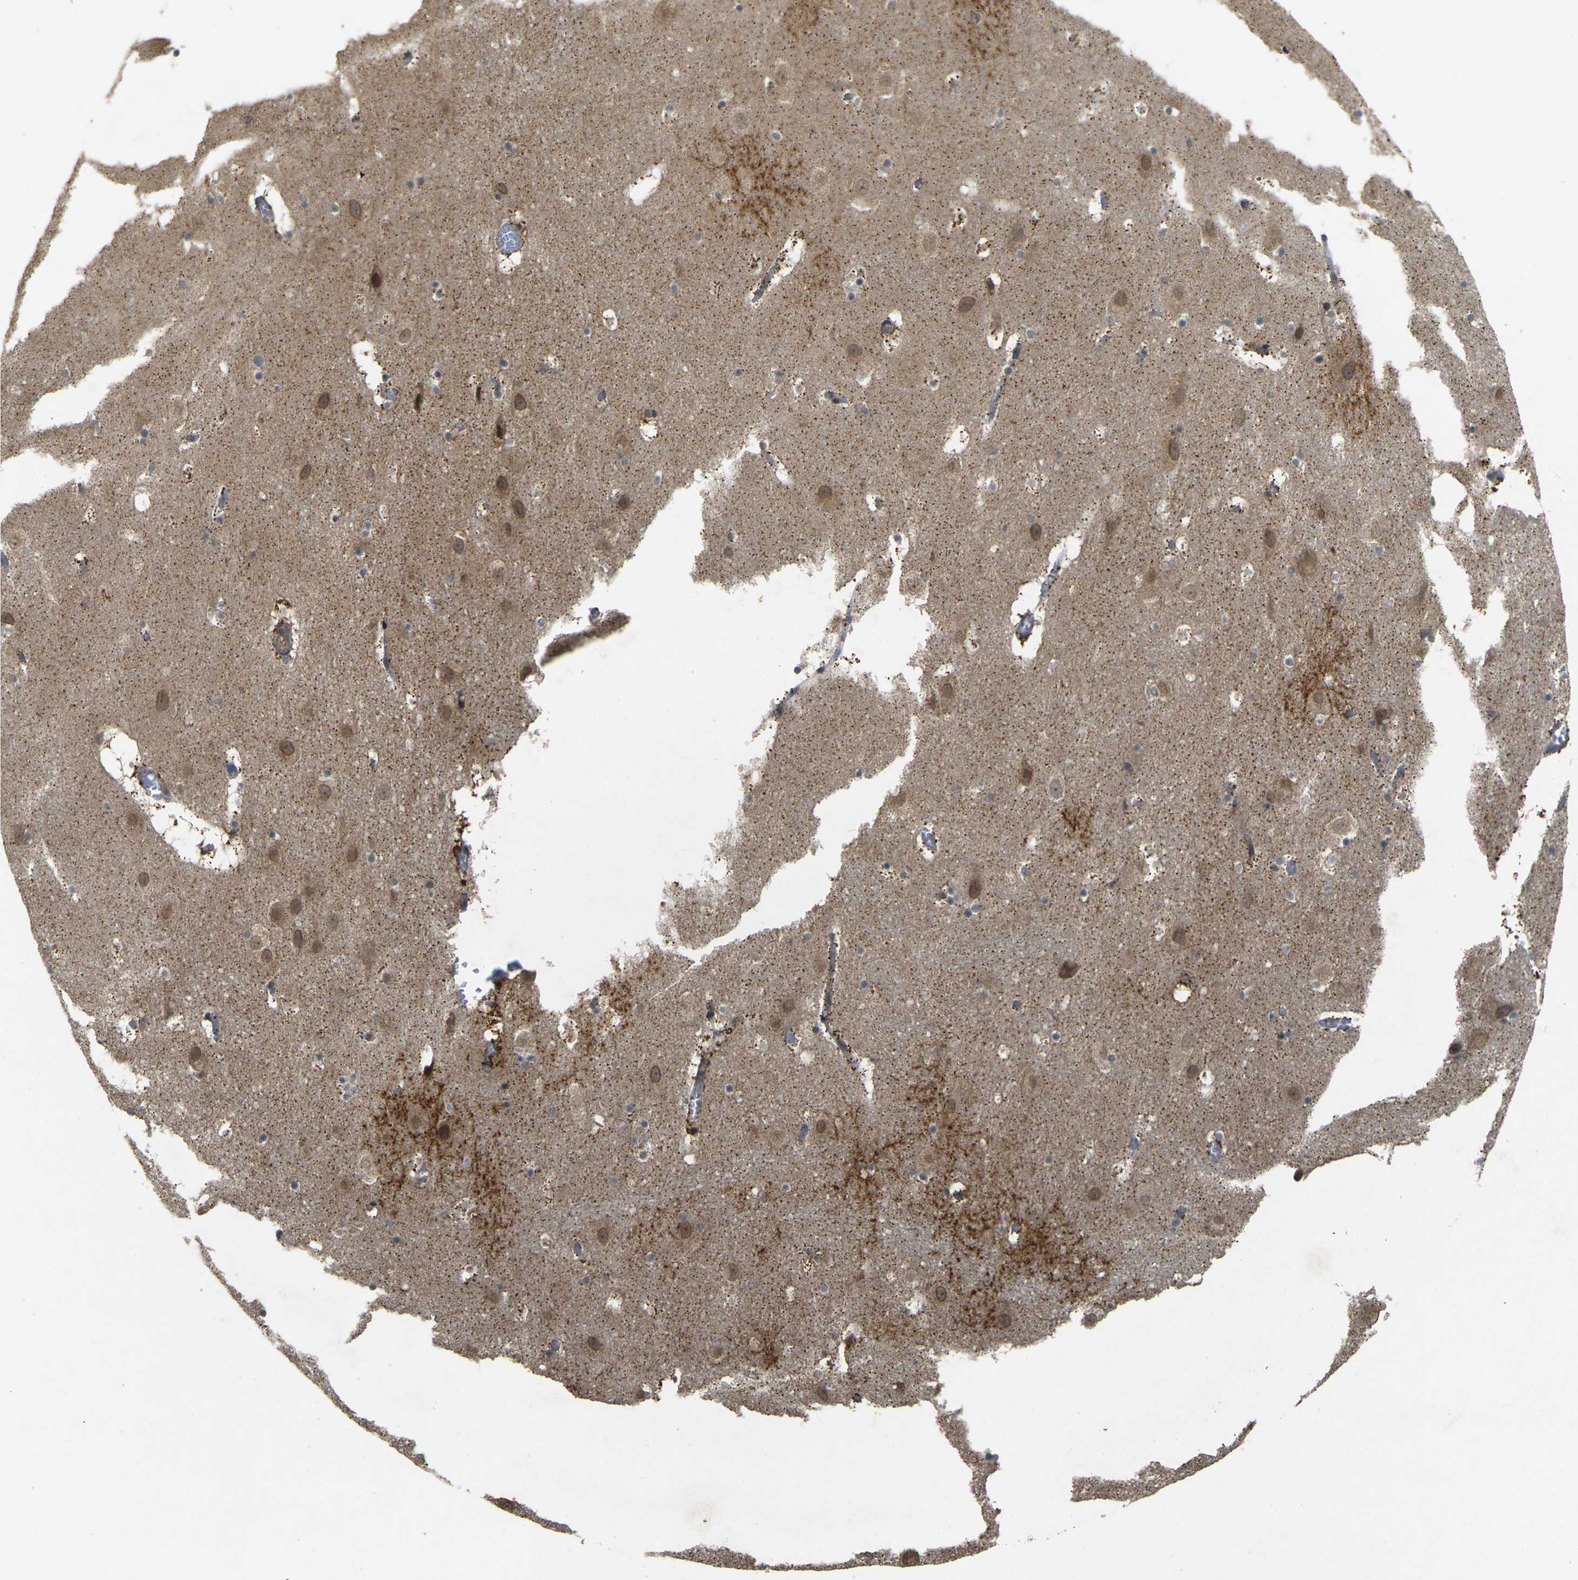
{"staining": {"intensity": "moderate", "quantity": "<25%", "location": "cytoplasmic/membranous"}, "tissue": "hippocampus", "cell_type": "Glial cells", "image_type": "normal", "snomed": [{"axis": "morphology", "description": "Normal tissue, NOS"}, {"axis": "topography", "description": "Hippocampus"}], "caption": "Glial cells reveal low levels of moderate cytoplasmic/membranous expression in about <25% of cells in unremarkable hippocampus.", "gene": "ERN1", "patient": {"sex": "male", "age": 45}}